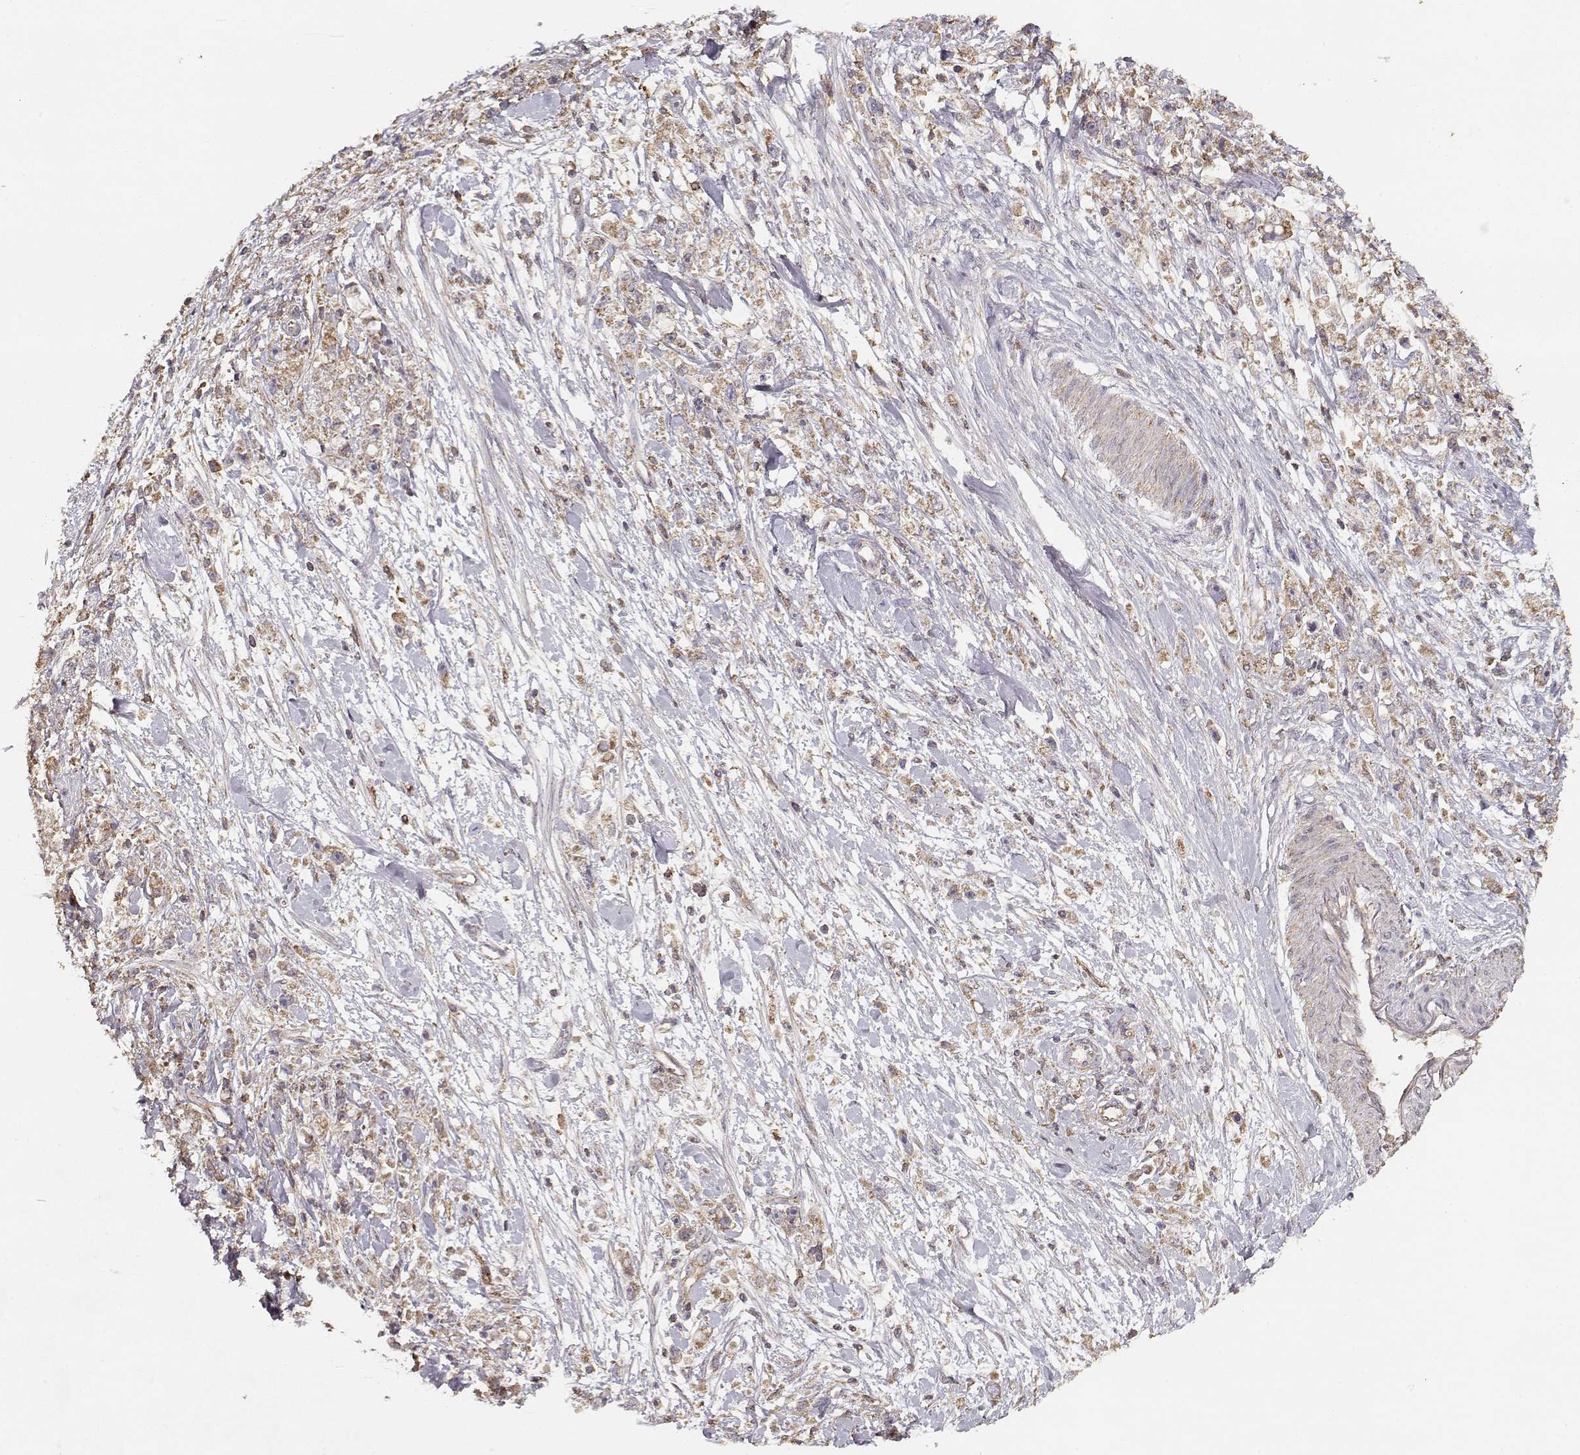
{"staining": {"intensity": "weak", "quantity": ">75%", "location": "cytoplasmic/membranous"}, "tissue": "stomach cancer", "cell_type": "Tumor cells", "image_type": "cancer", "snomed": [{"axis": "morphology", "description": "Adenocarcinoma, NOS"}, {"axis": "topography", "description": "Stomach"}], "caption": "DAB immunohistochemical staining of stomach cancer reveals weak cytoplasmic/membranous protein positivity in about >75% of tumor cells.", "gene": "TARS3", "patient": {"sex": "female", "age": 59}}